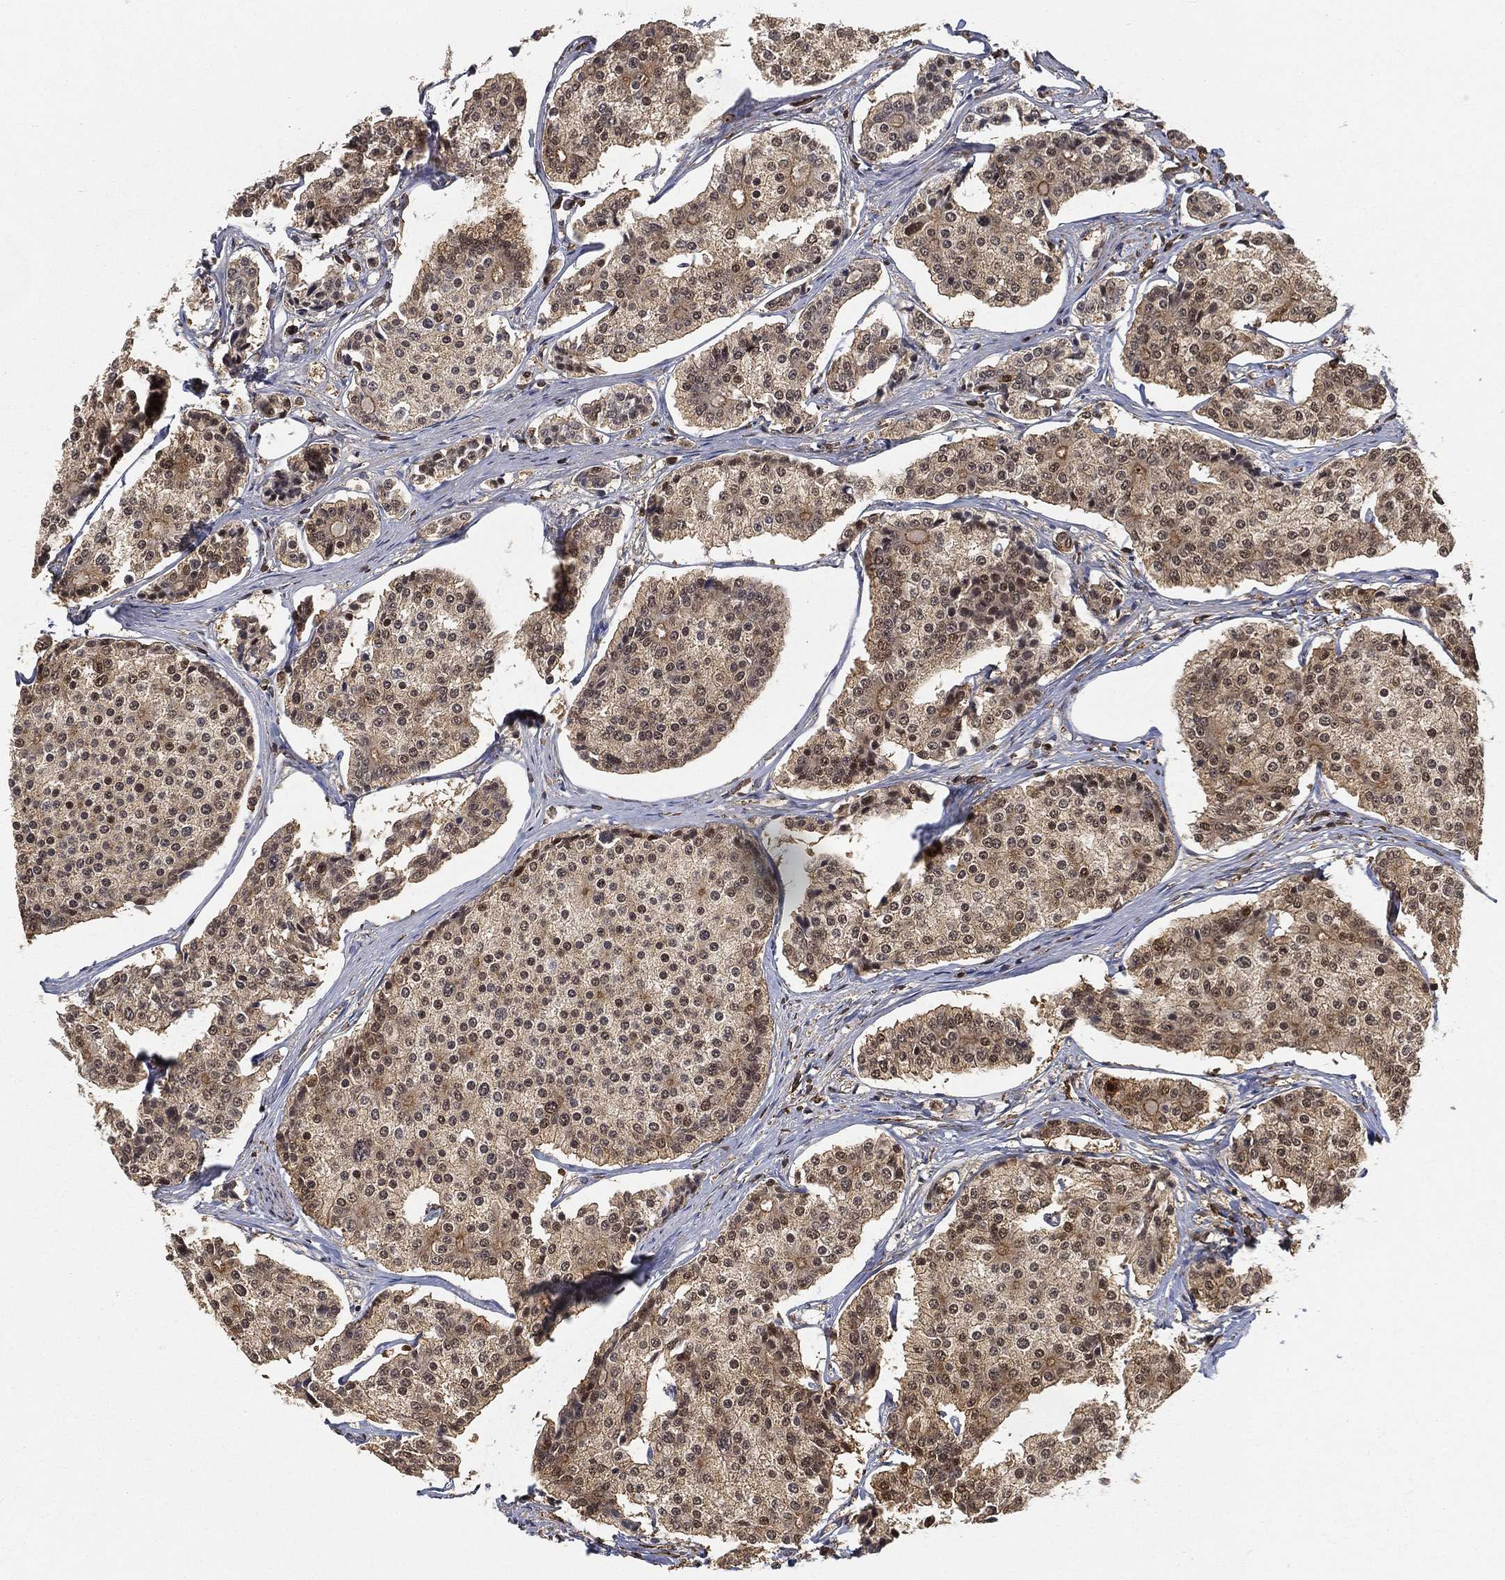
{"staining": {"intensity": "weak", "quantity": "25%-75%", "location": "cytoplasmic/membranous,nuclear"}, "tissue": "carcinoid", "cell_type": "Tumor cells", "image_type": "cancer", "snomed": [{"axis": "morphology", "description": "Carcinoid, malignant, NOS"}, {"axis": "topography", "description": "Small intestine"}], "caption": "Human carcinoid stained with a brown dye shows weak cytoplasmic/membranous and nuclear positive positivity in about 25%-75% of tumor cells.", "gene": "CRYL1", "patient": {"sex": "female", "age": 65}}